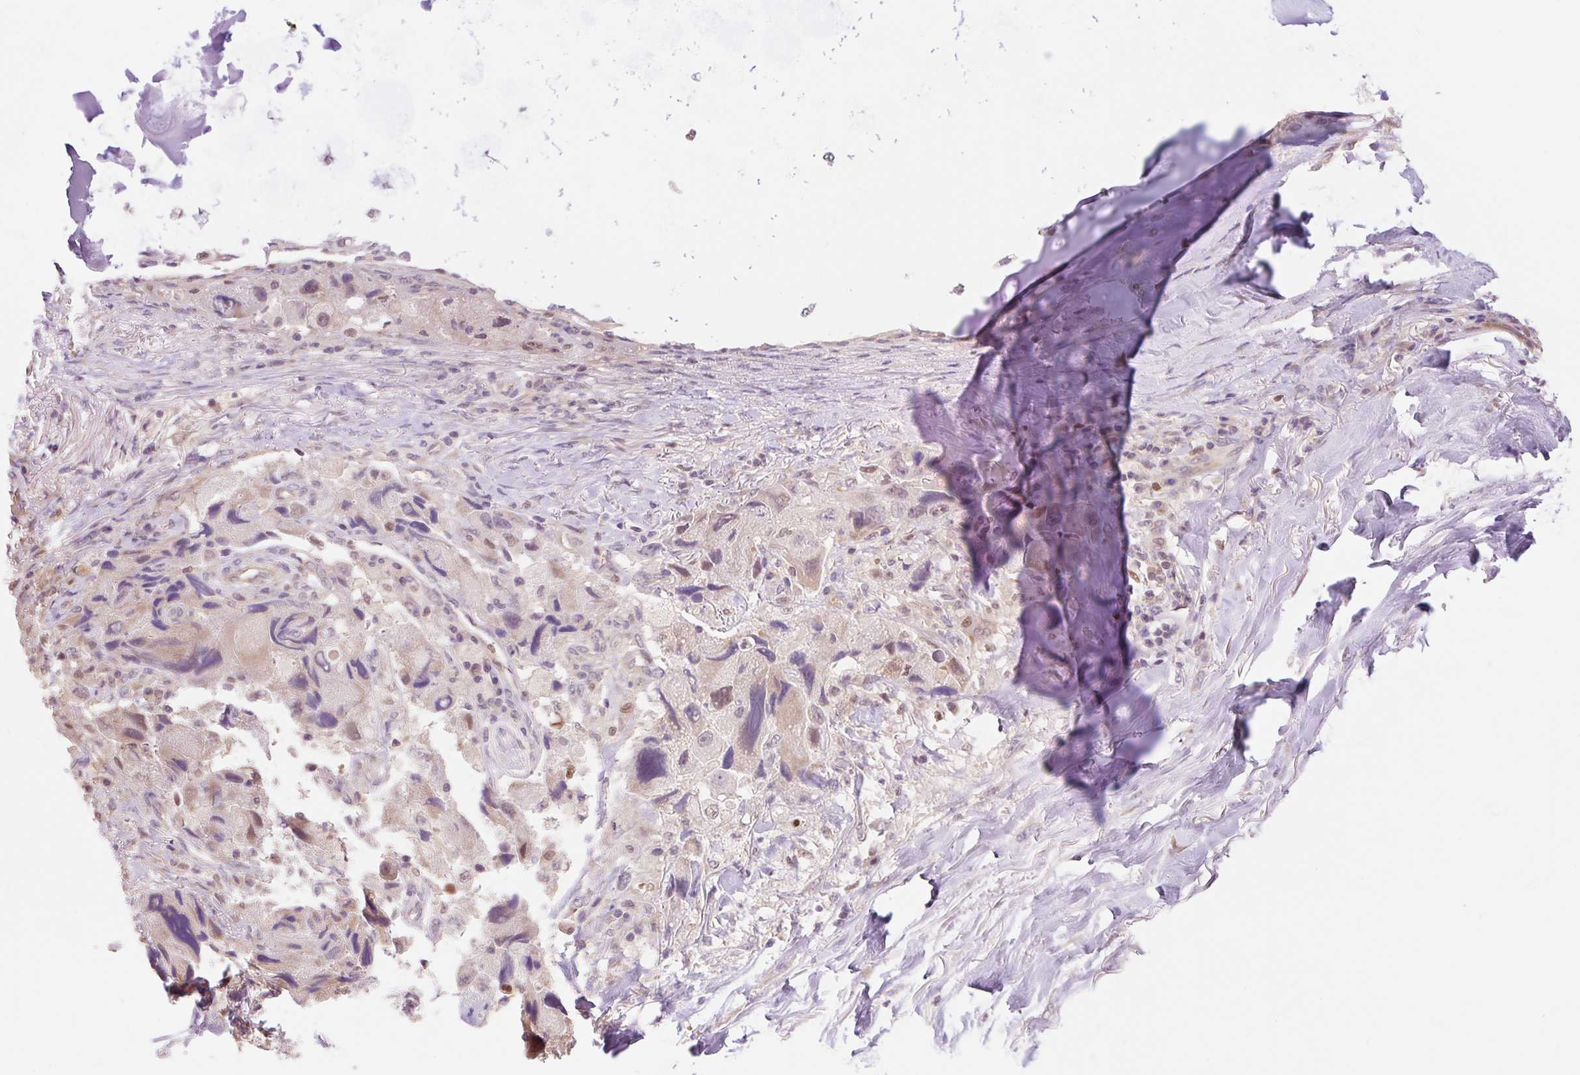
{"staining": {"intensity": "weak", "quantity": "<25%", "location": "cytoplasmic/membranous"}, "tissue": "lung cancer", "cell_type": "Tumor cells", "image_type": "cancer", "snomed": [{"axis": "morphology", "description": "Adenocarcinoma, NOS"}, {"axis": "topography", "description": "Lung"}], "caption": "The photomicrograph shows no staining of tumor cells in adenocarcinoma (lung). (DAB (3,3'-diaminobenzidine) IHC with hematoxylin counter stain).", "gene": "HEBP1", "patient": {"sex": "female", "age": 54}}